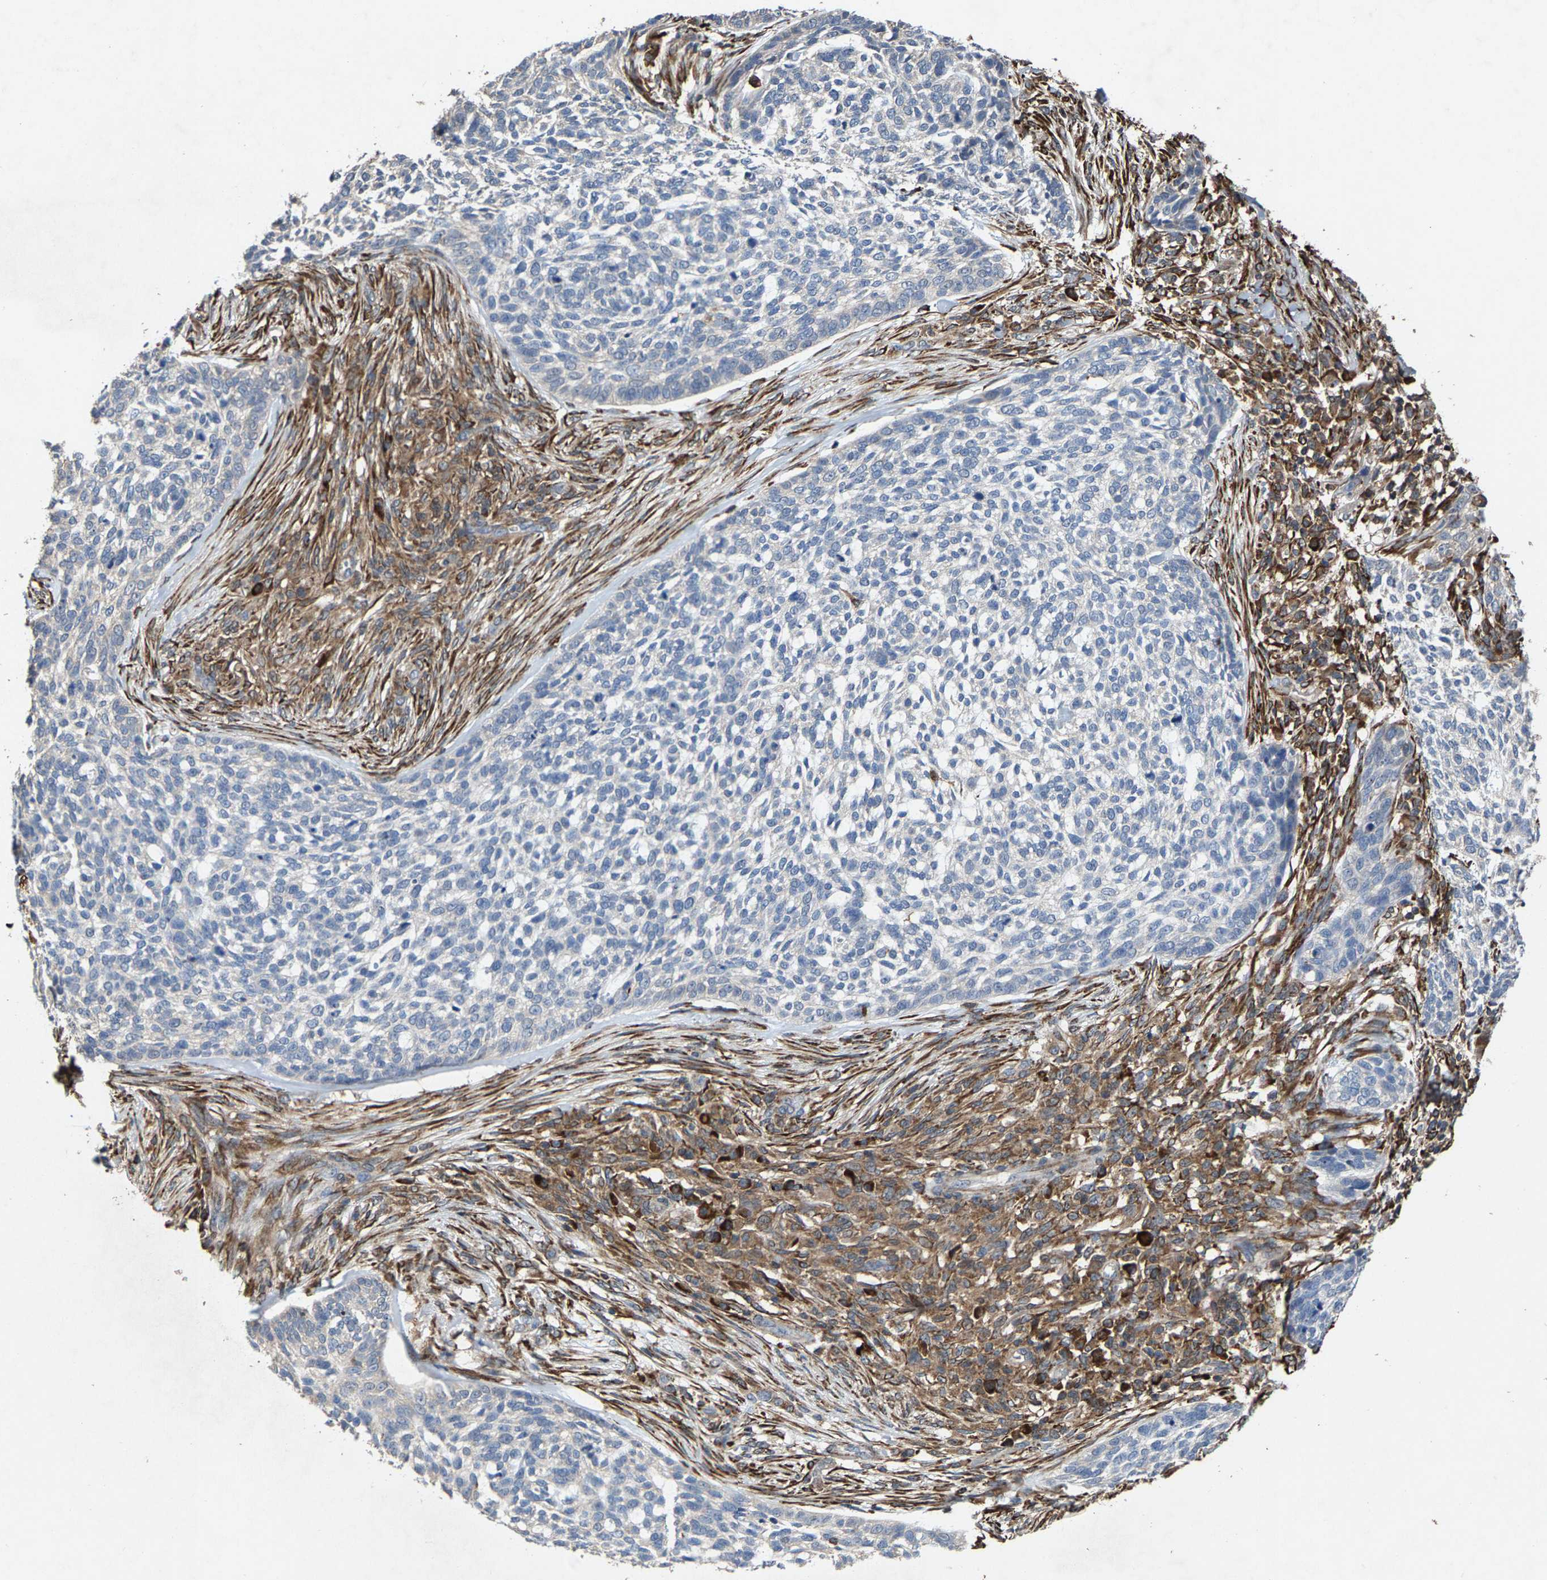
{"staining": {"intensity": "negative", "quantity": "none", "location": "none"}, "tissue": "skin cancer", "cell_type": "Tumor cells", "image_type": "cancer", "snomed": [{"axis": "morphology", "description": "Basal cell carcinoma"}, {"axis": "topography", "description": "Skin"}], "caption": "Tumor cells show no significant staining in basal cell carcinoma (skin).", "gene": "FGD3", "patient": {"sex": "female", "age": 64}}